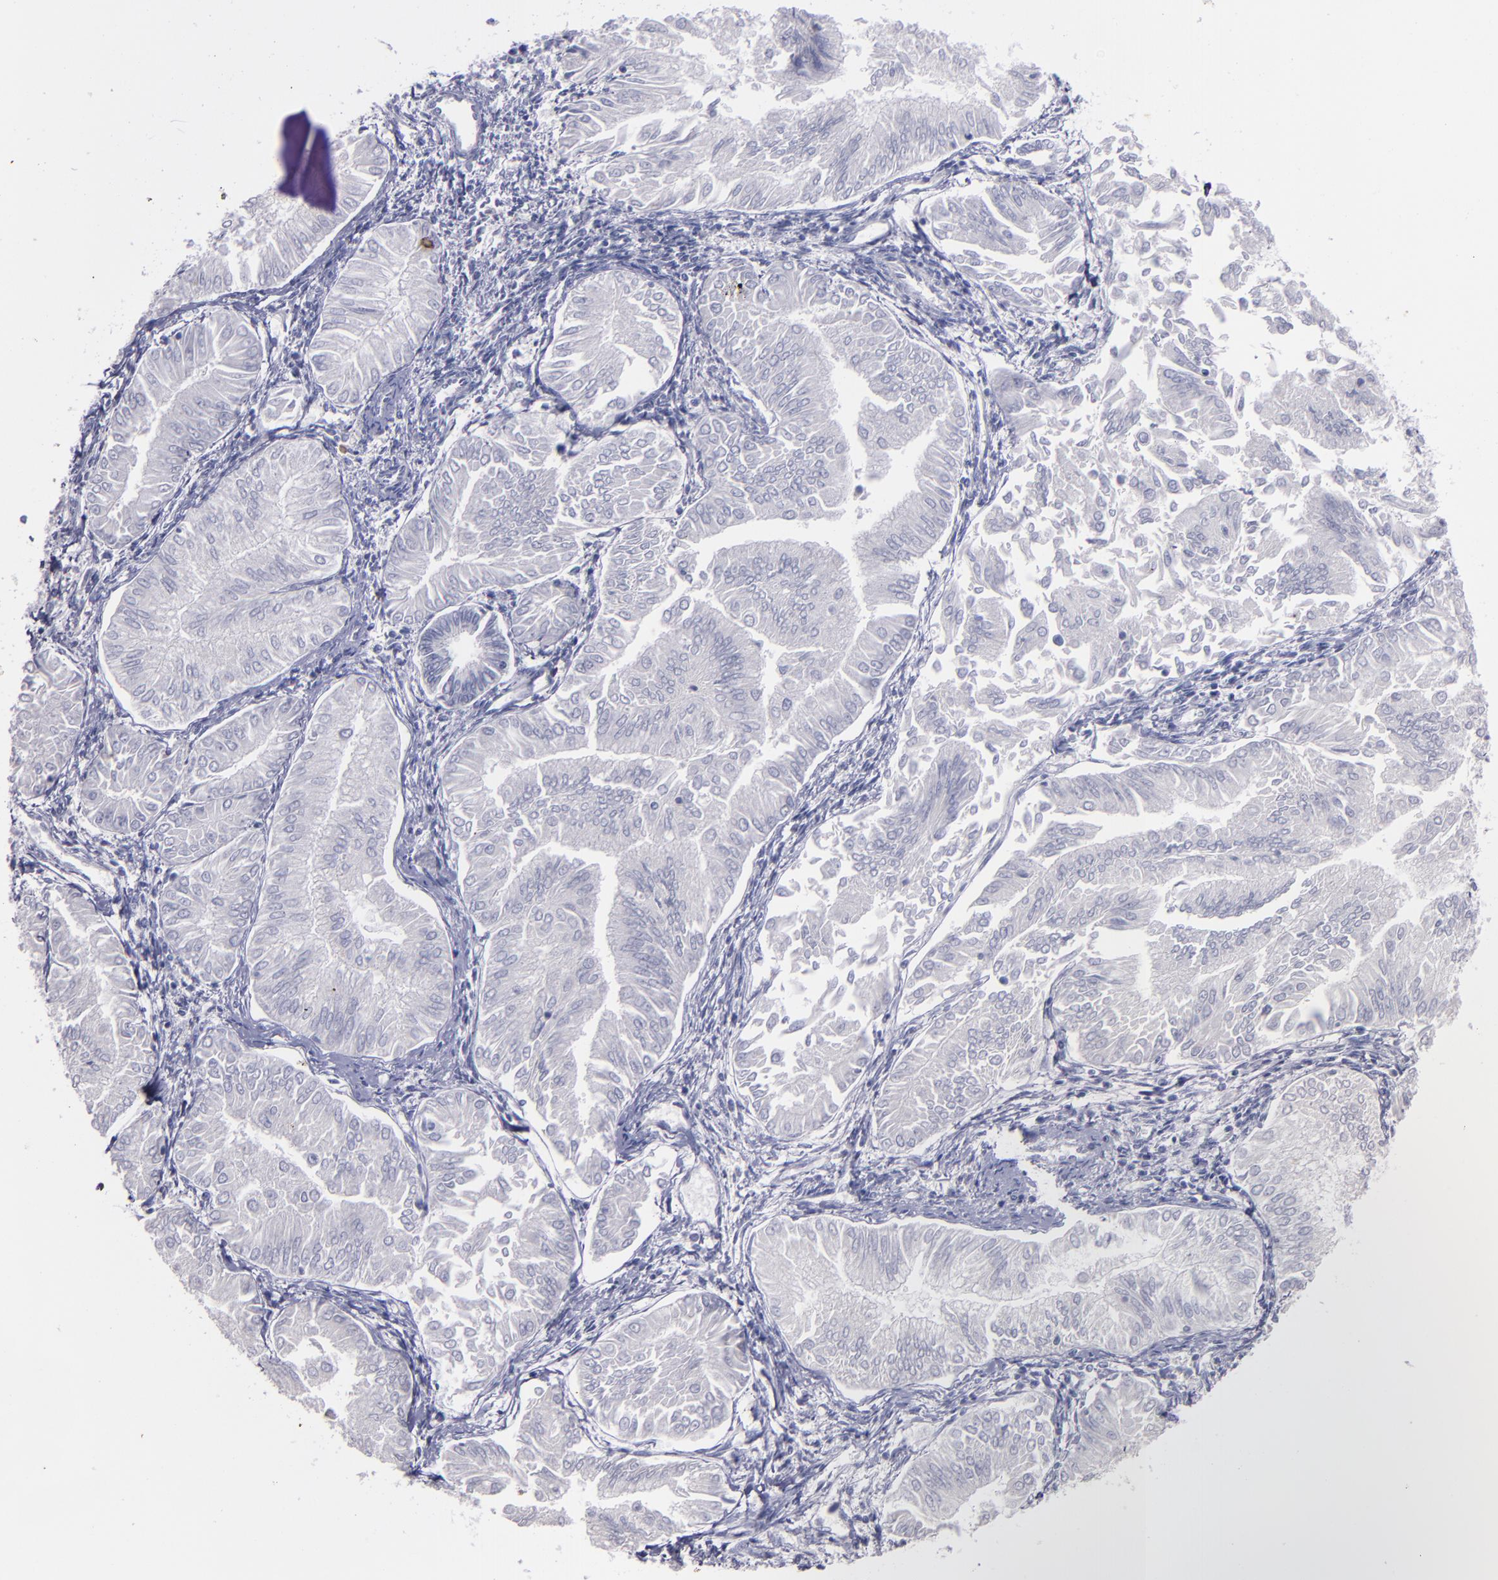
{"staining": {"intensity": "negative", "quantity": "none", "location": "none"}, "tissue": "endometrial cancer", "cell_type": "Tumor cells", "image_type": "cancer", "snomed": [{"axis": "morphology", "description": "Adenocarcinoma, NOS"}, {"axis": "topography", "description": "Endometrium"}], "caption": "This micrograph is of adenocarcinoma (endometrial) stained with IHC to label a protein in brown with the nuclei are counter-stained blue. There is no positivity in tumor cells.", "gene": "SNAP25", "patient": {"sex": "female", "age": 53}}